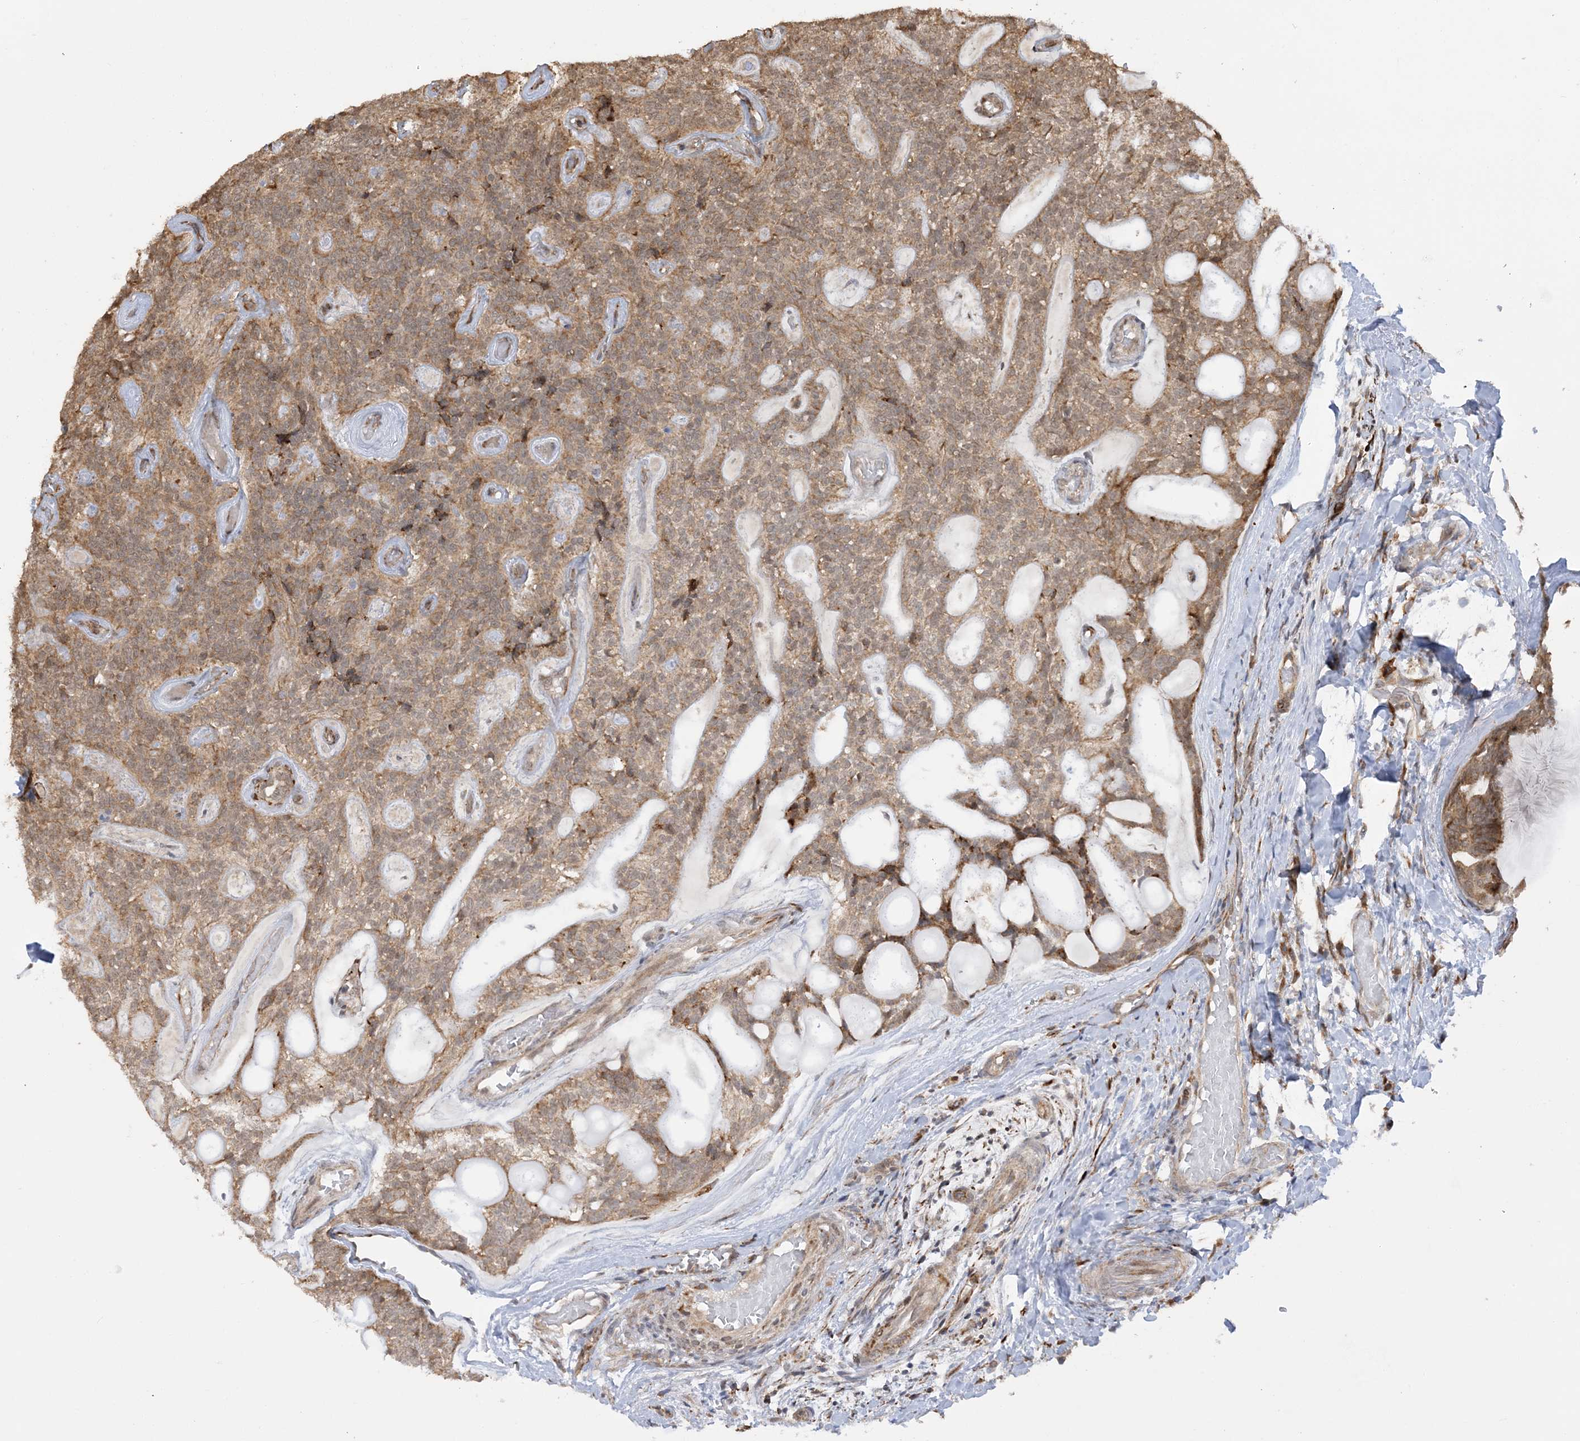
{"staining": {"intensity": "moderate", "quantity": ">75%", "location": "cytoplasmic/membranous"}, "tissue": "head and neck cancer", "cell_type": "Tumor cells", "image_type": "cancer", "snomed": [{"axis": "morphology", "description": "Adenocarcinoma, NOS"}, {"axis": "topography", "description": "Head-Neck"}], "caption": "Tumor cells reveal medium levels of moderate cytoplasmic/membranous staining in about >75% of cells in adenocarcinoma (head and neck).", "gene": "MRPL47", "patient": {"sex": "male", "age": 66}}